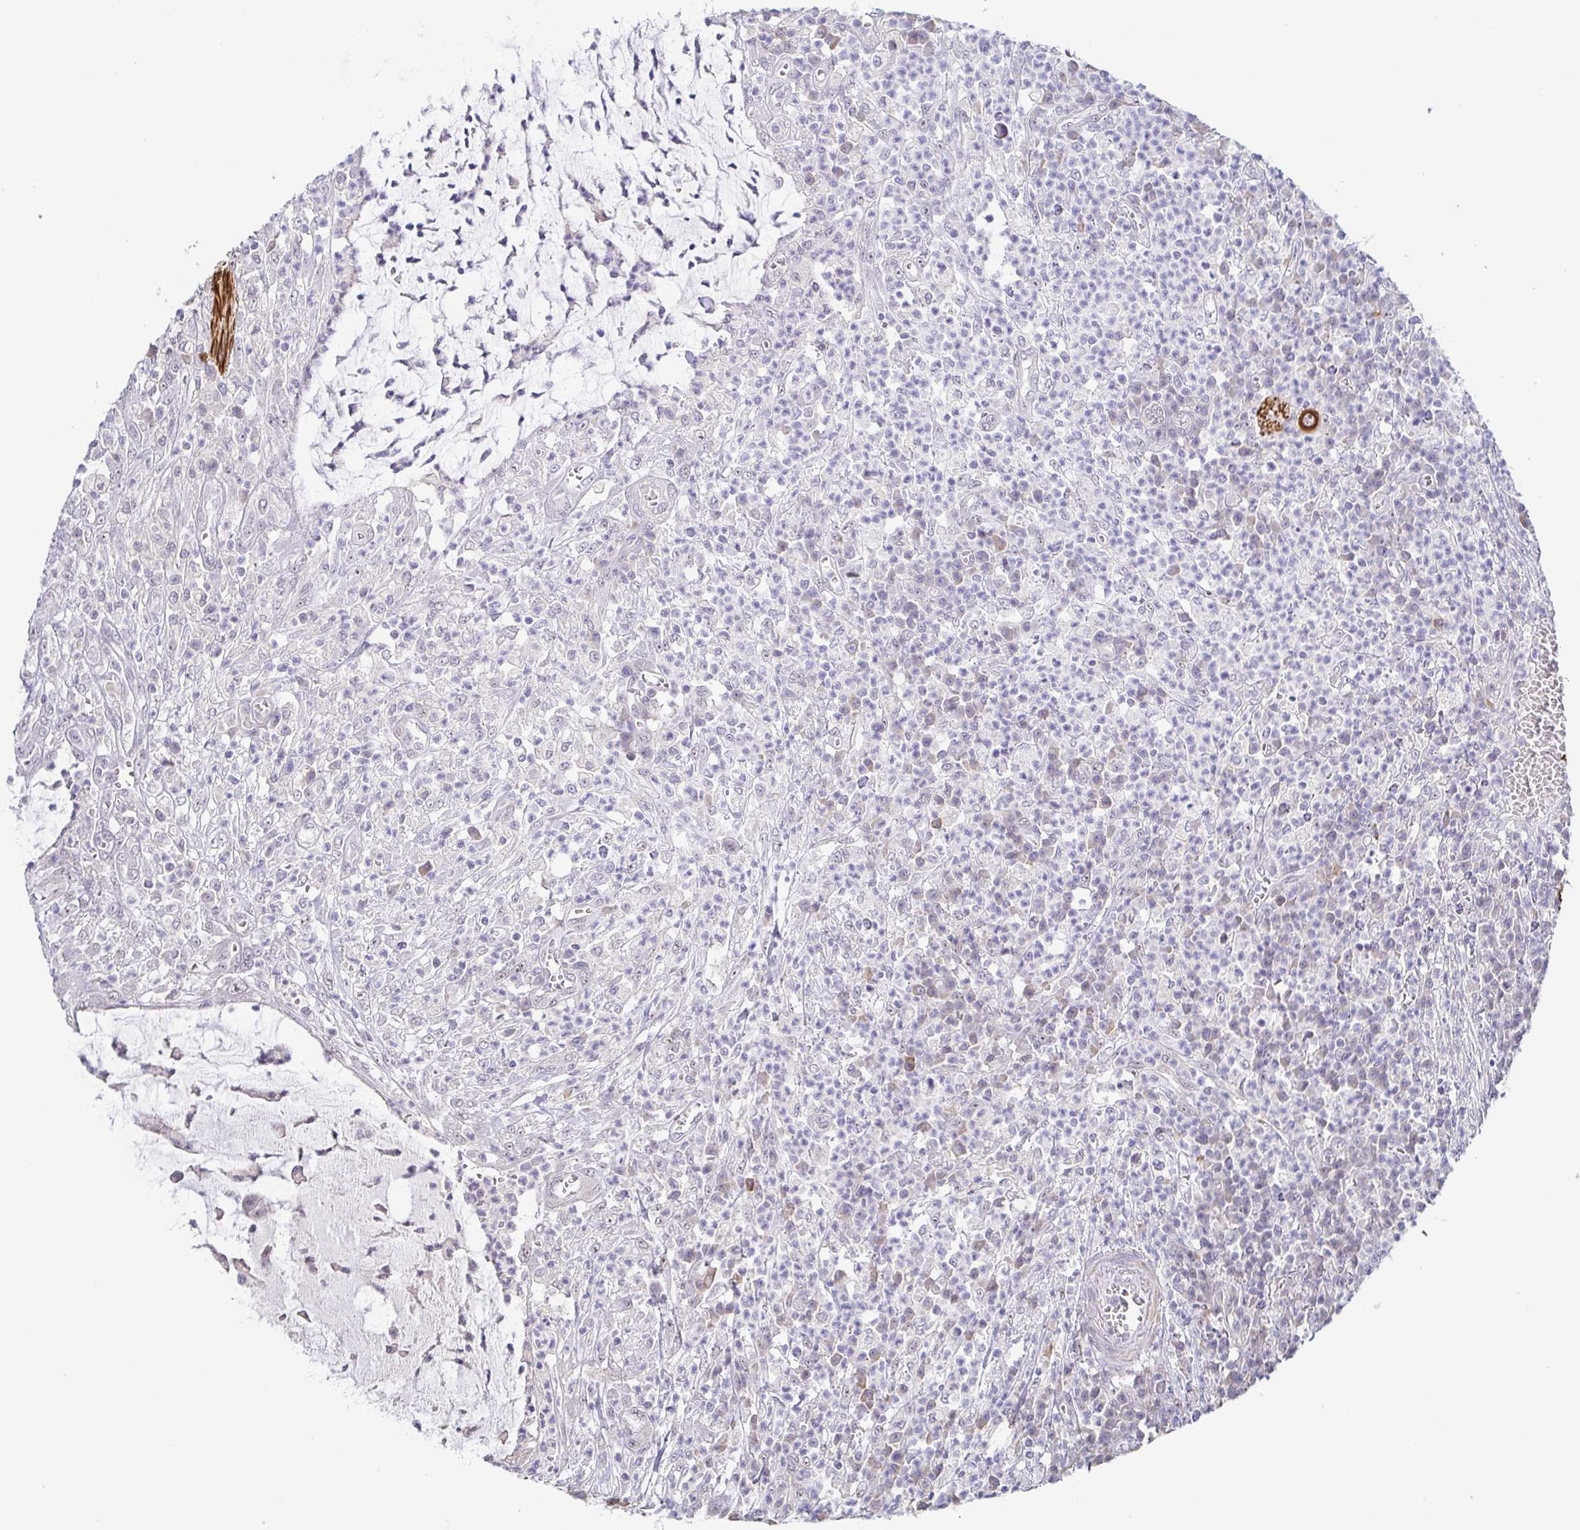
{"staining": {"intensity": "negative", "quantity": "none", "location": "none"}, "tissue": "colorectal cancer", "cell_type": "Tumor cells", "image_type": "cancer", "snomed": [{"axis": "morphology", "description": "Adenocarcinoma, NOS"}, {"axis": "topography", "description": "Colon"}], "caption": "Colorectal cancer (adenocarcinoma) was stained to show a protein in brown. There is no significant expression in tumor cells.", "gene": "NEFH", "patient": {"sex": "male", "age": 65}}